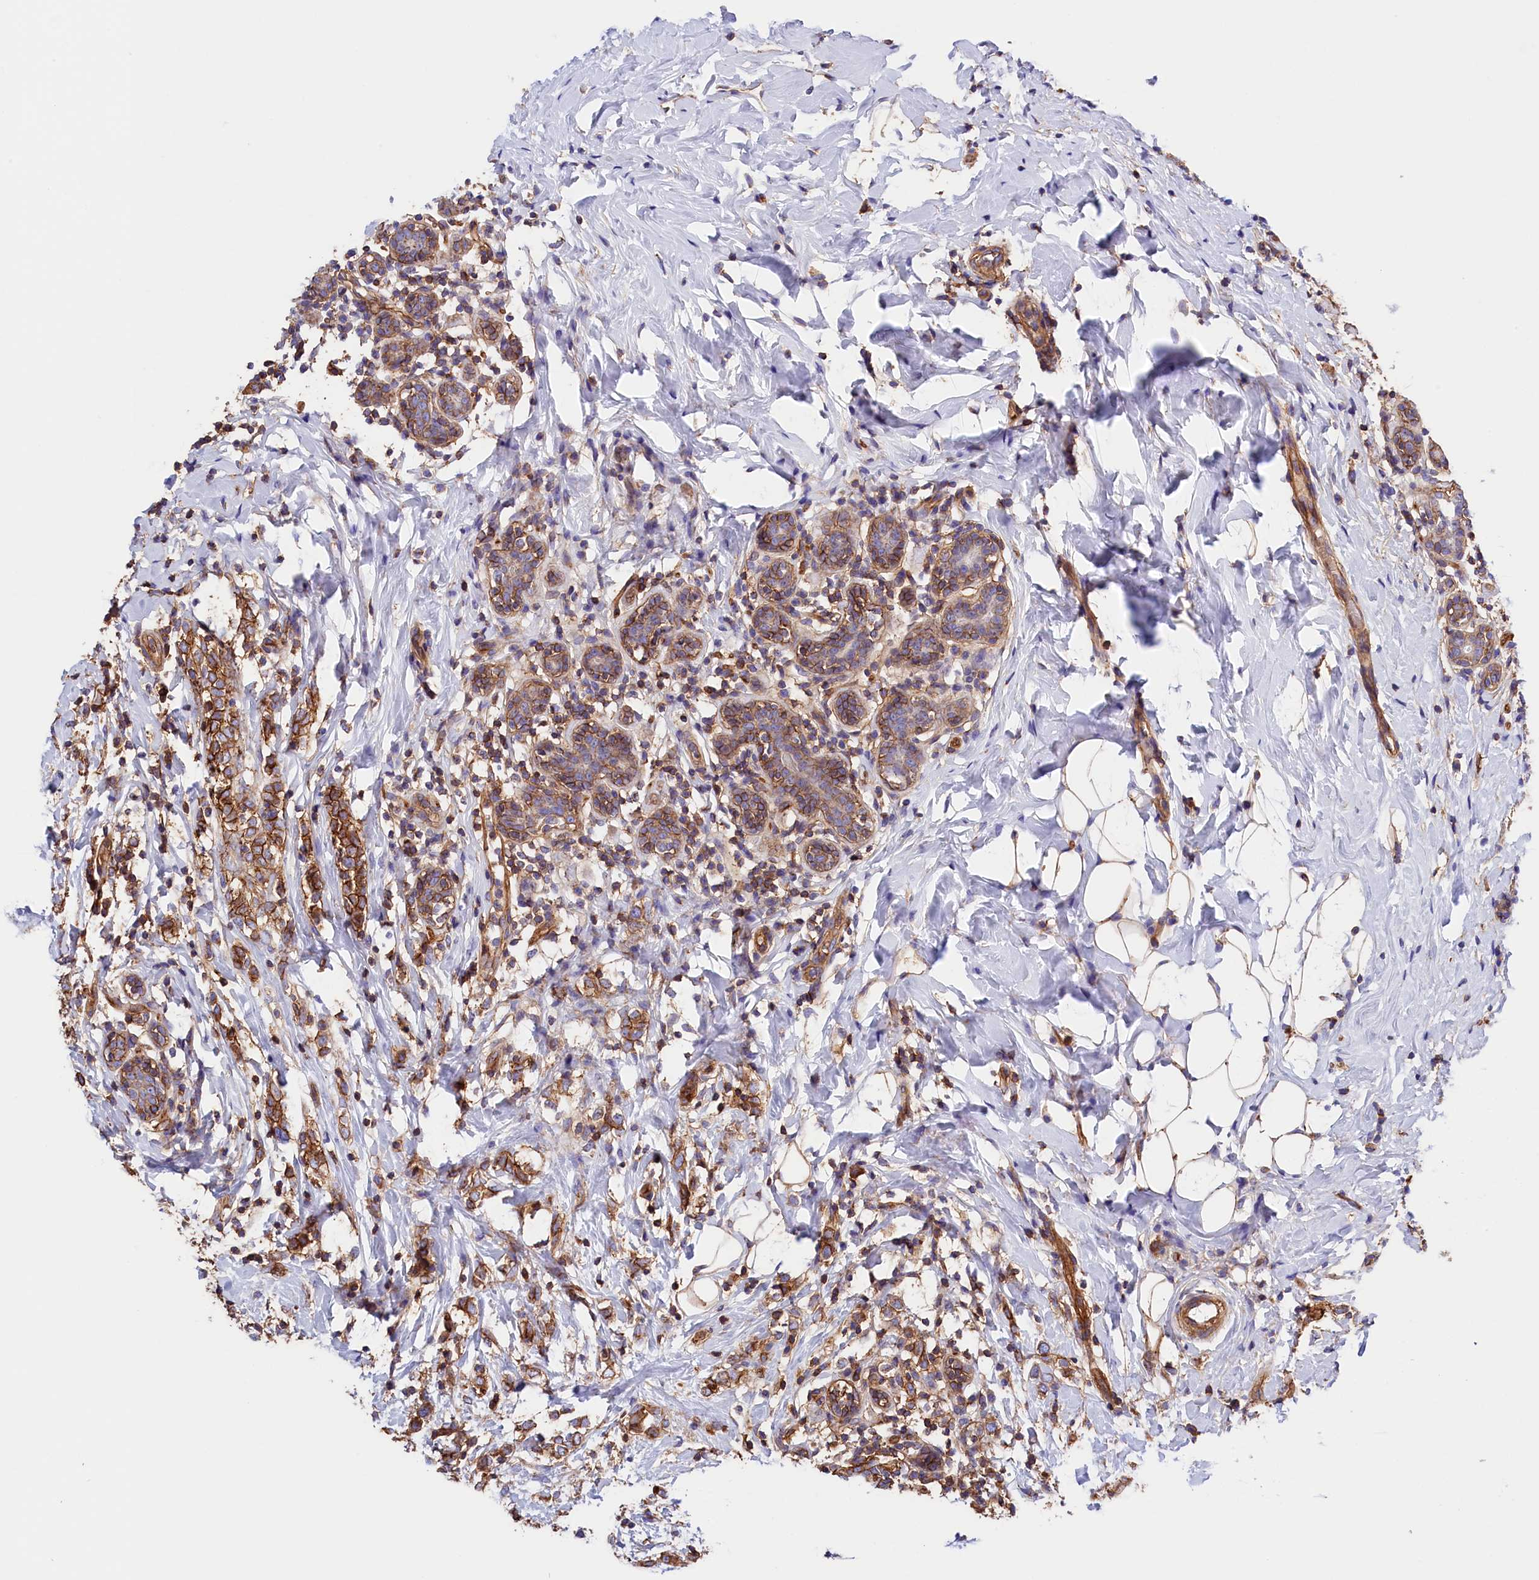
{"staining": {"intensity": "strong", "quantity": ">75%", "location": "cytoplasmic/membranous"}, "tissue": "breast cancer", "cell_type": "Tumor cells", "image_type": "cancer", "snomed": [{"axis": "morphology", "description": "Normal tissue, NOS"}, {"axis": "morphology", "description": "Lobular carcinoma"}, {"axis": "topography", "description": "Breast"}], "caption": "Breast lobular carcinoma was stained to show a protein in brown. There is high levels of strong cytoplasmic/membranous staining in about >75% of tumor cells.", "gene": "ATP2B4", "patient": {"sex": "female", "age": 47}}